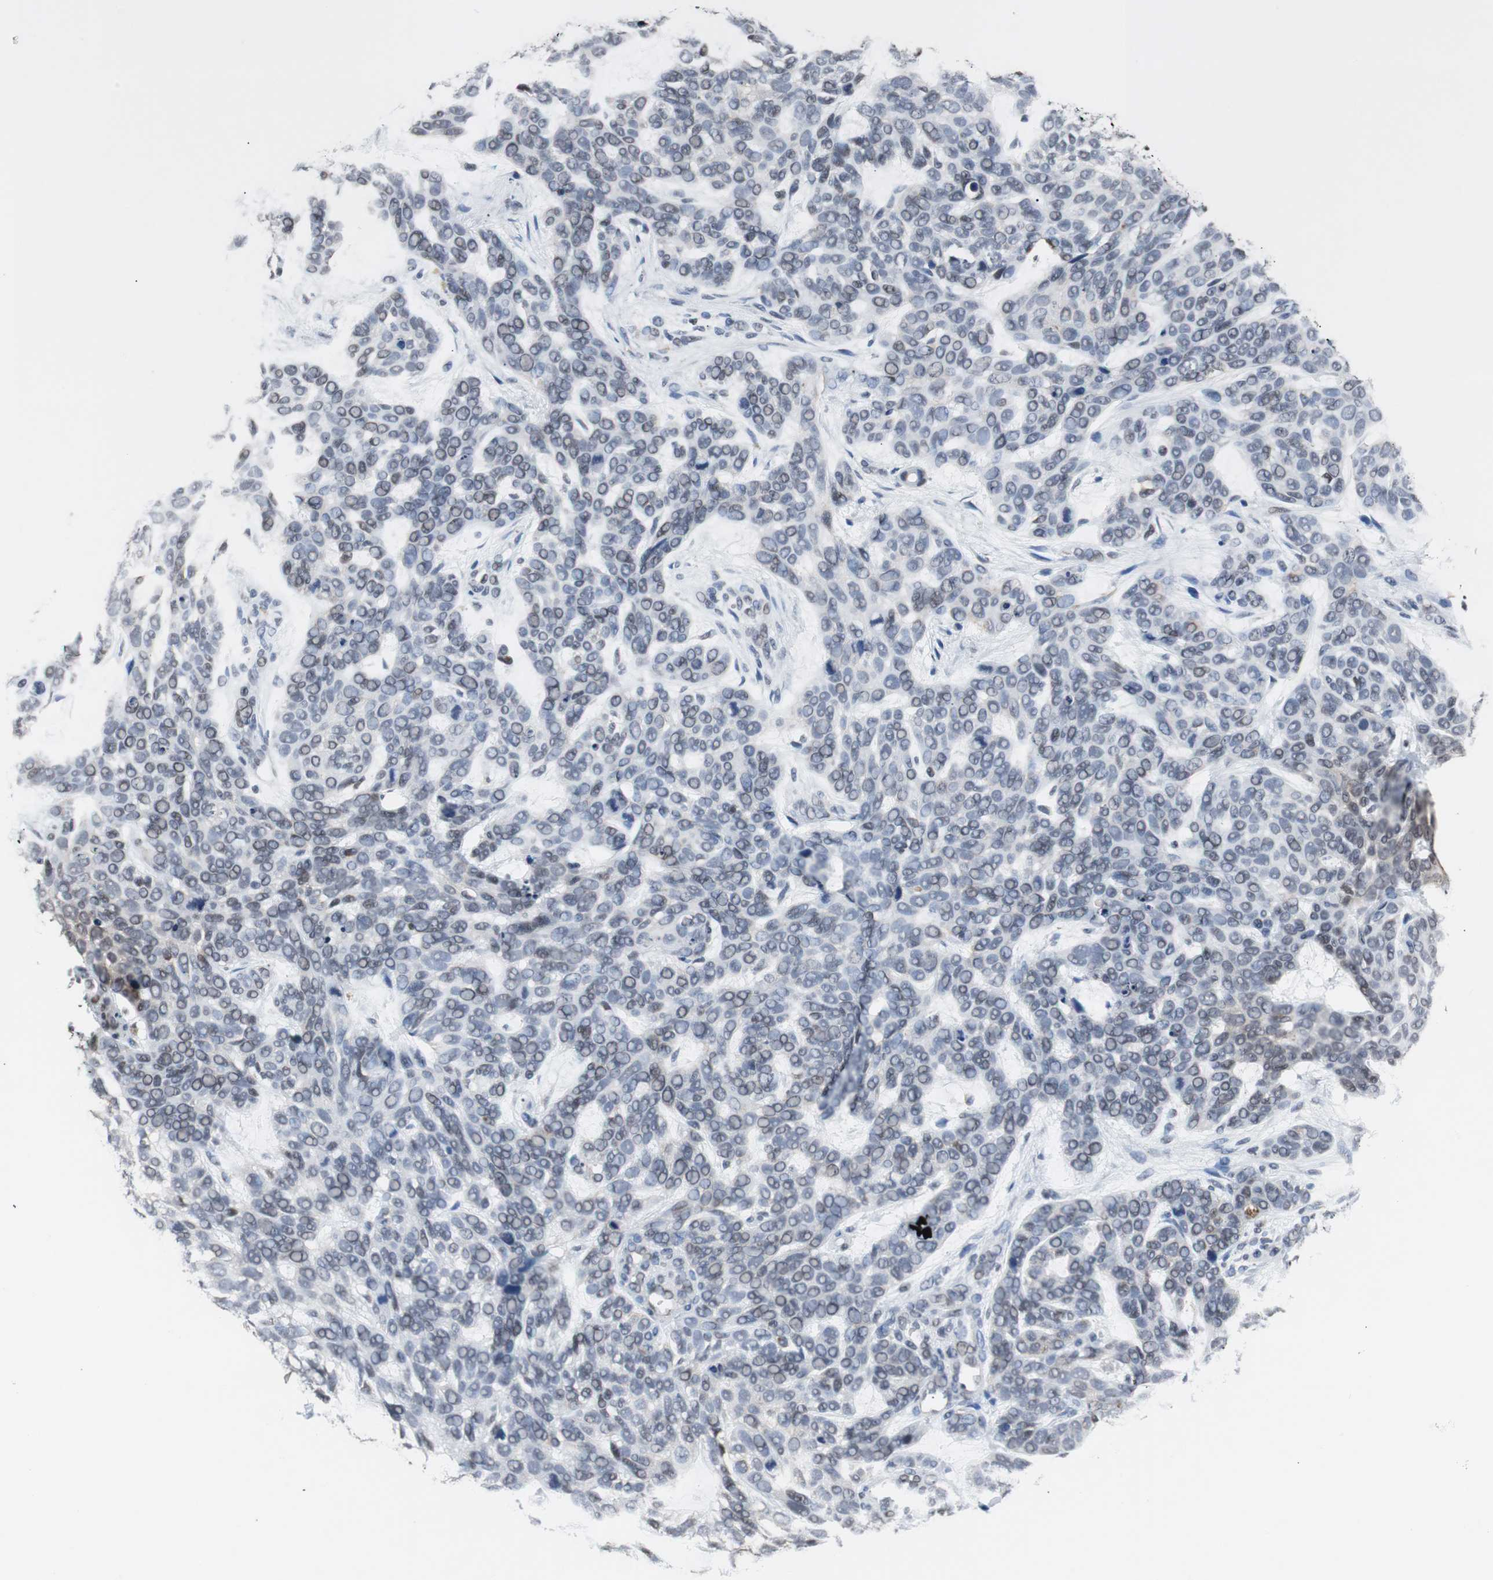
{"staining": {"intensity": "weak", "quantity": "<25%", "location": "nuclear"}, "tissue": "skin cancer", "cell_type": "Tumor cells", "image_type": "cancer", "snomed": [{"axis": "morphology", "description": "Basal cell carcinoma"}, {"axis": "topography", "description": "Skin"}], "caption": "IHC histopathology image of human skin basal cell carcinoma stained for a protein (brown), which shows no positivity in tumor cells.", "gene": "TAF7", "patient": {"sex": "male", "age": 87}}